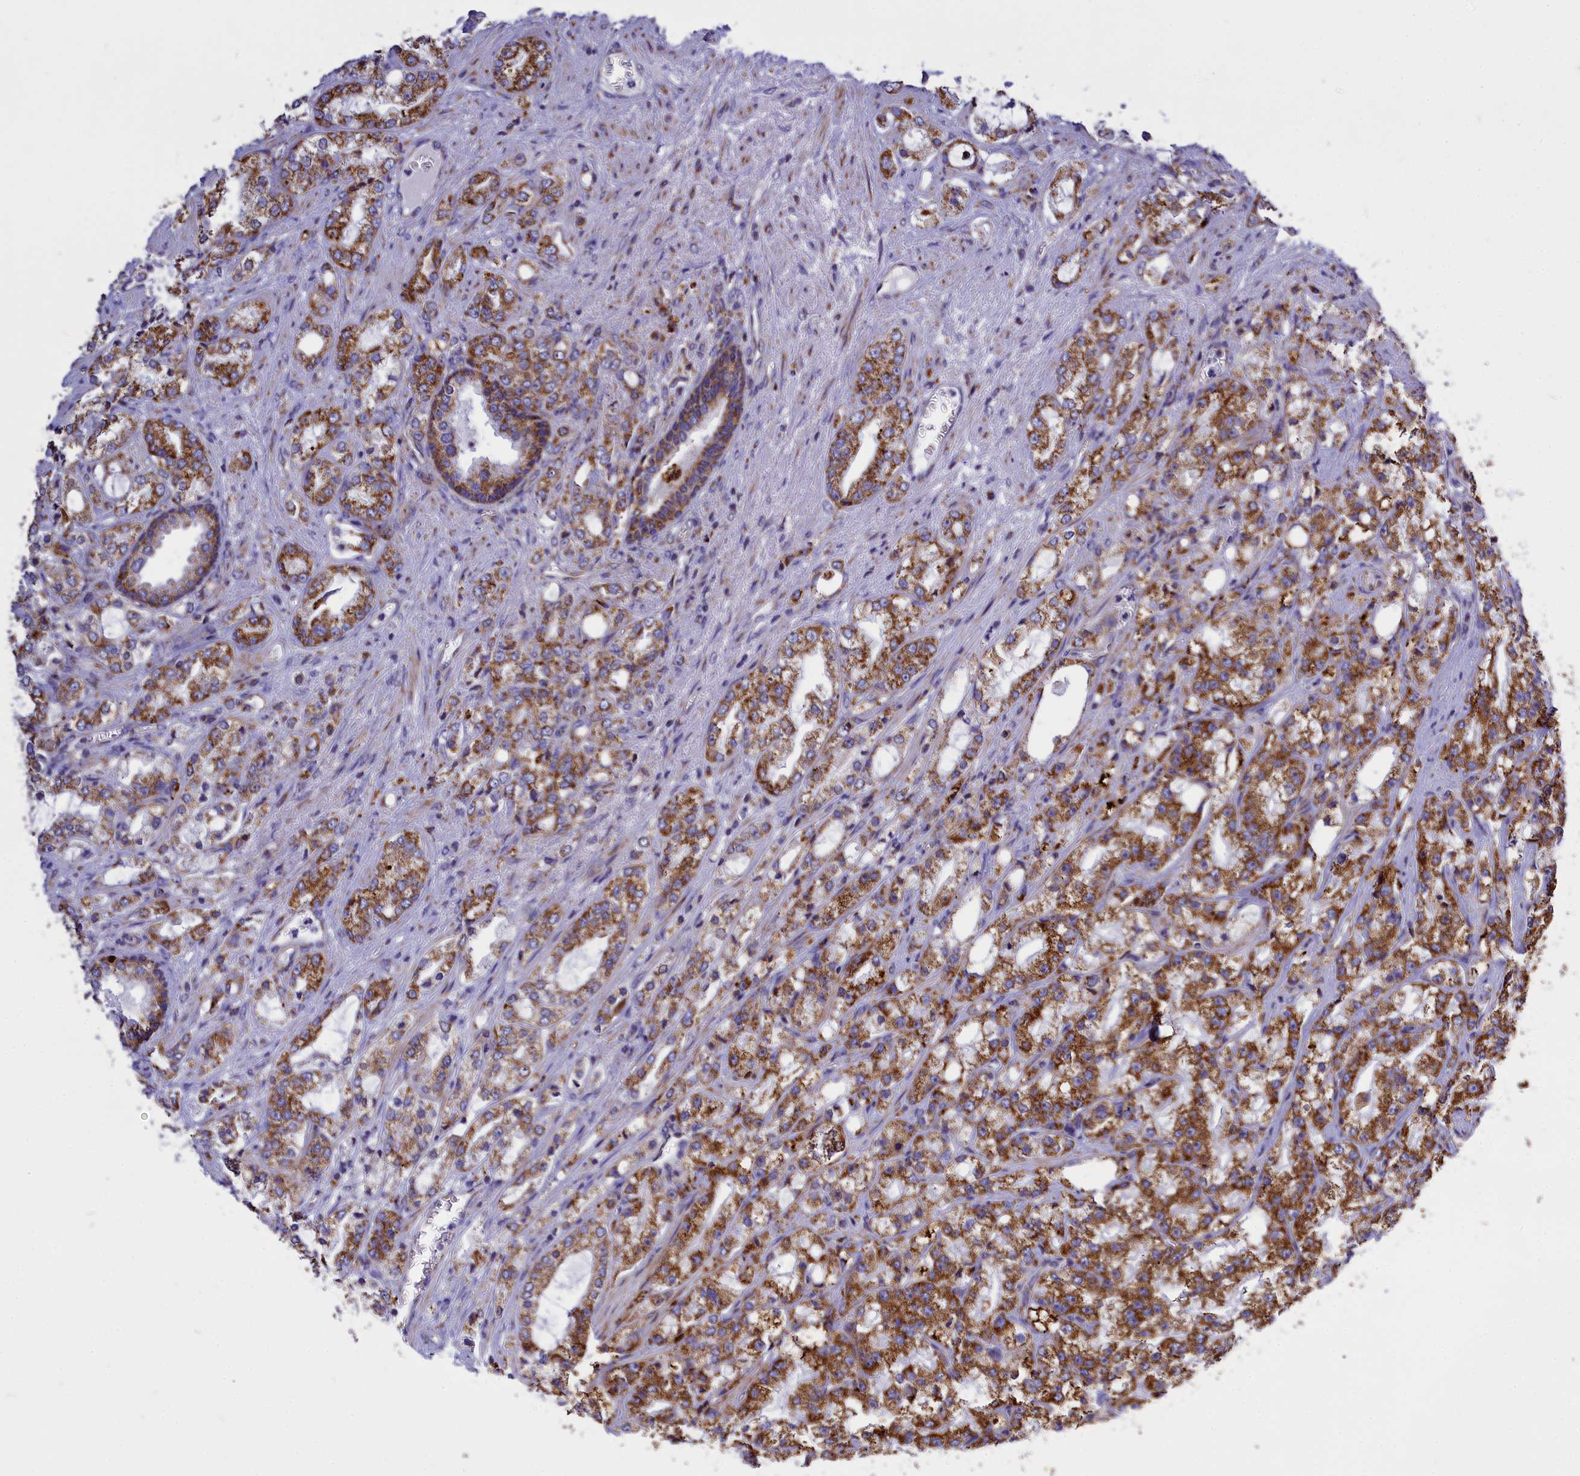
{"staining": {"intensity": "strong", "quantity": ">75%", "location": "cytoplasmic/membranous"}, "tissue": "prostate cancer", "cell_type": "Tumor cells", "image_type": "cancer", "snomed": [{"axis": "morphology", "description": "Adenocarcinoma, High grade"}, {"axis": "topography", "description": "Prostate"}], "caption": "A histopathology image of human prostate cancer stained for a protein displays strong cytoplasmic/membranous brown staining in tumor cells.", "gene": "VDAC2", "patient": {"sex": "male", "age": 64}}